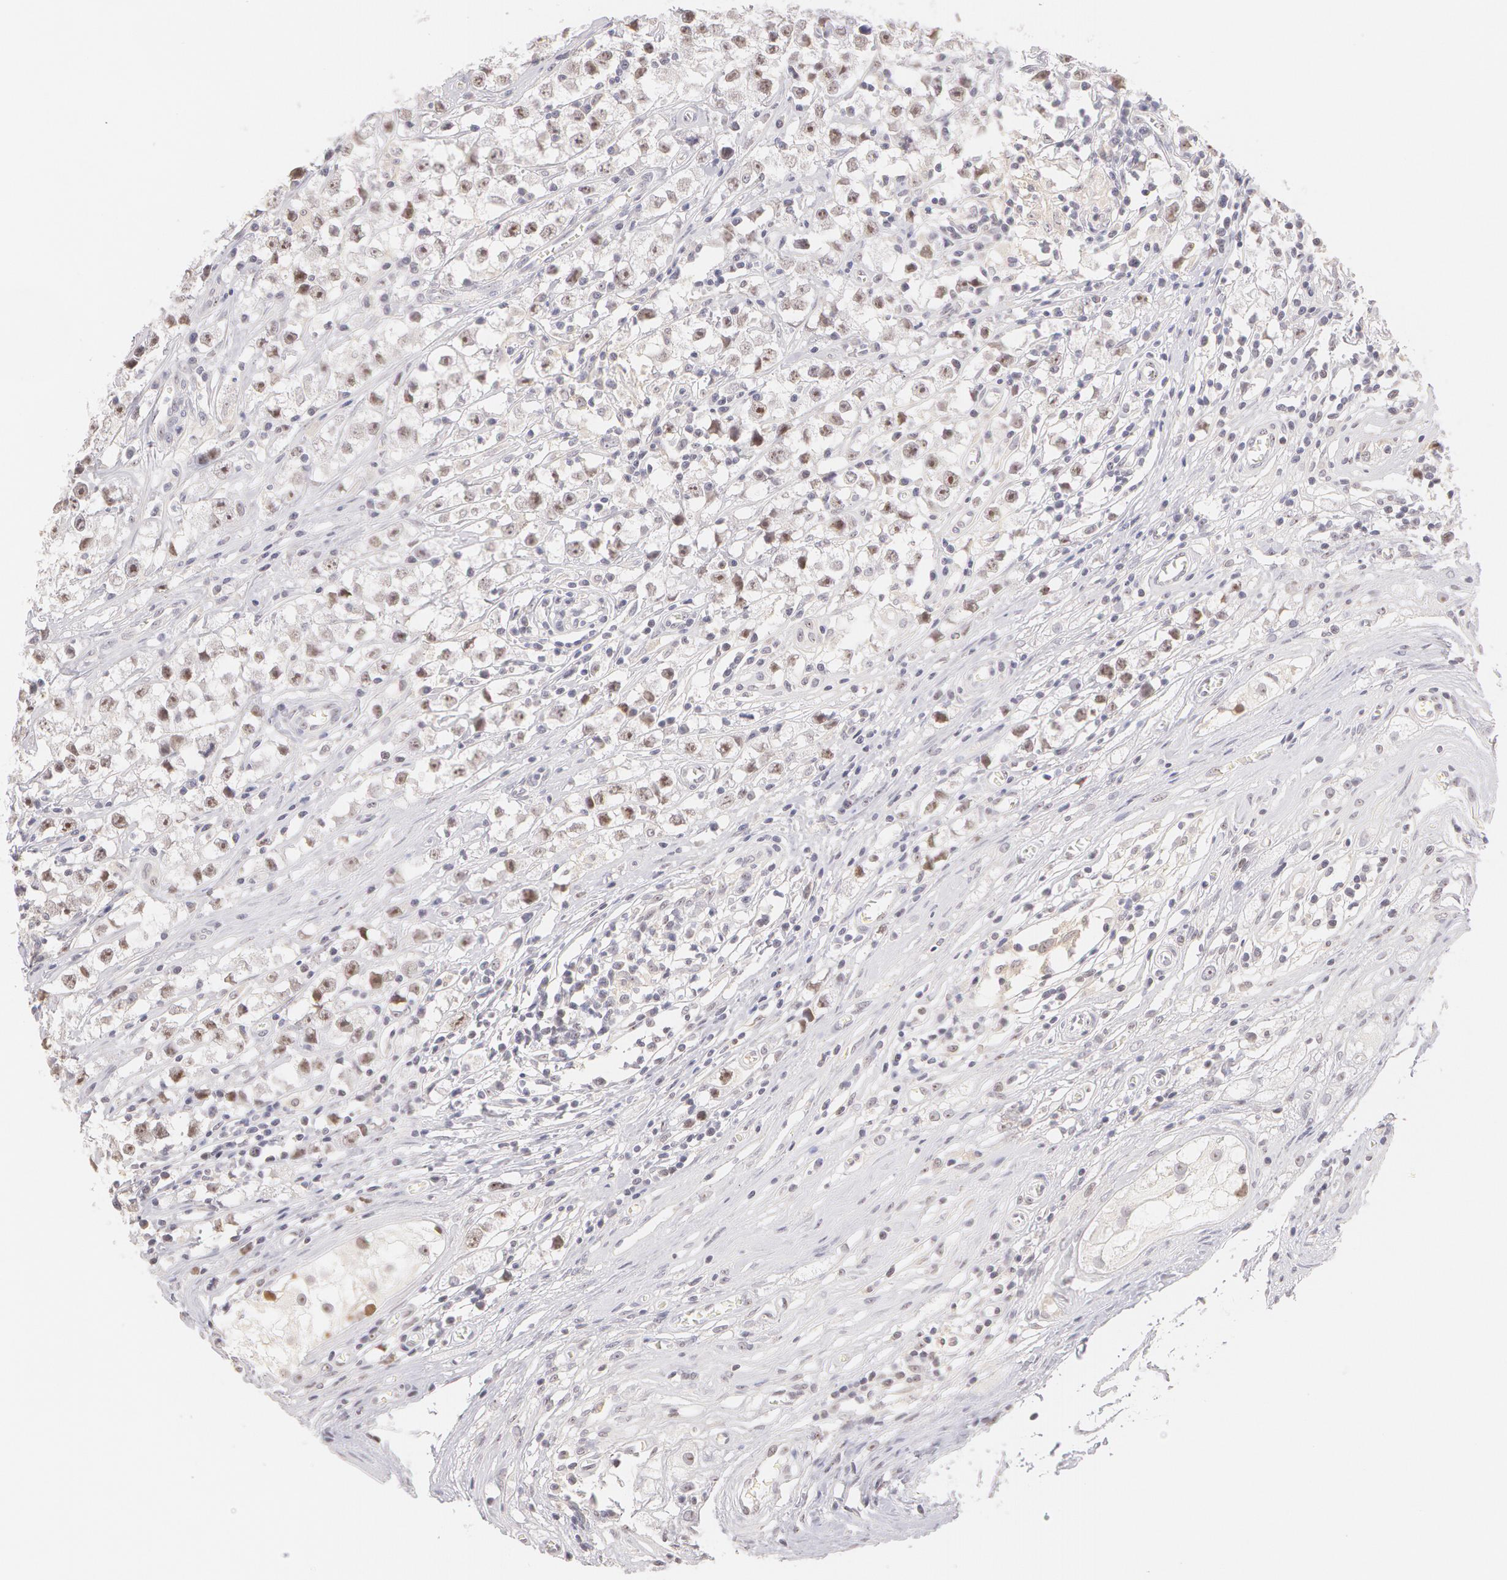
{"staining": {"intensity": "negative", "quantity": "none", "location": "none"}, "tissue": "testis cancer", "cell_type": "Tumor cells", "image_type": "cancer", "snomed": [{"axis": "morphology", "description": "Seminoma, NOS"}, {"axis": "topography", "description": "Testis"}], "caption": "A histopathology image of human testis cancer is negative for staining in tumor cells.", "gene": "ZNF597", "patient": {"sex": "male", "age": 35}}